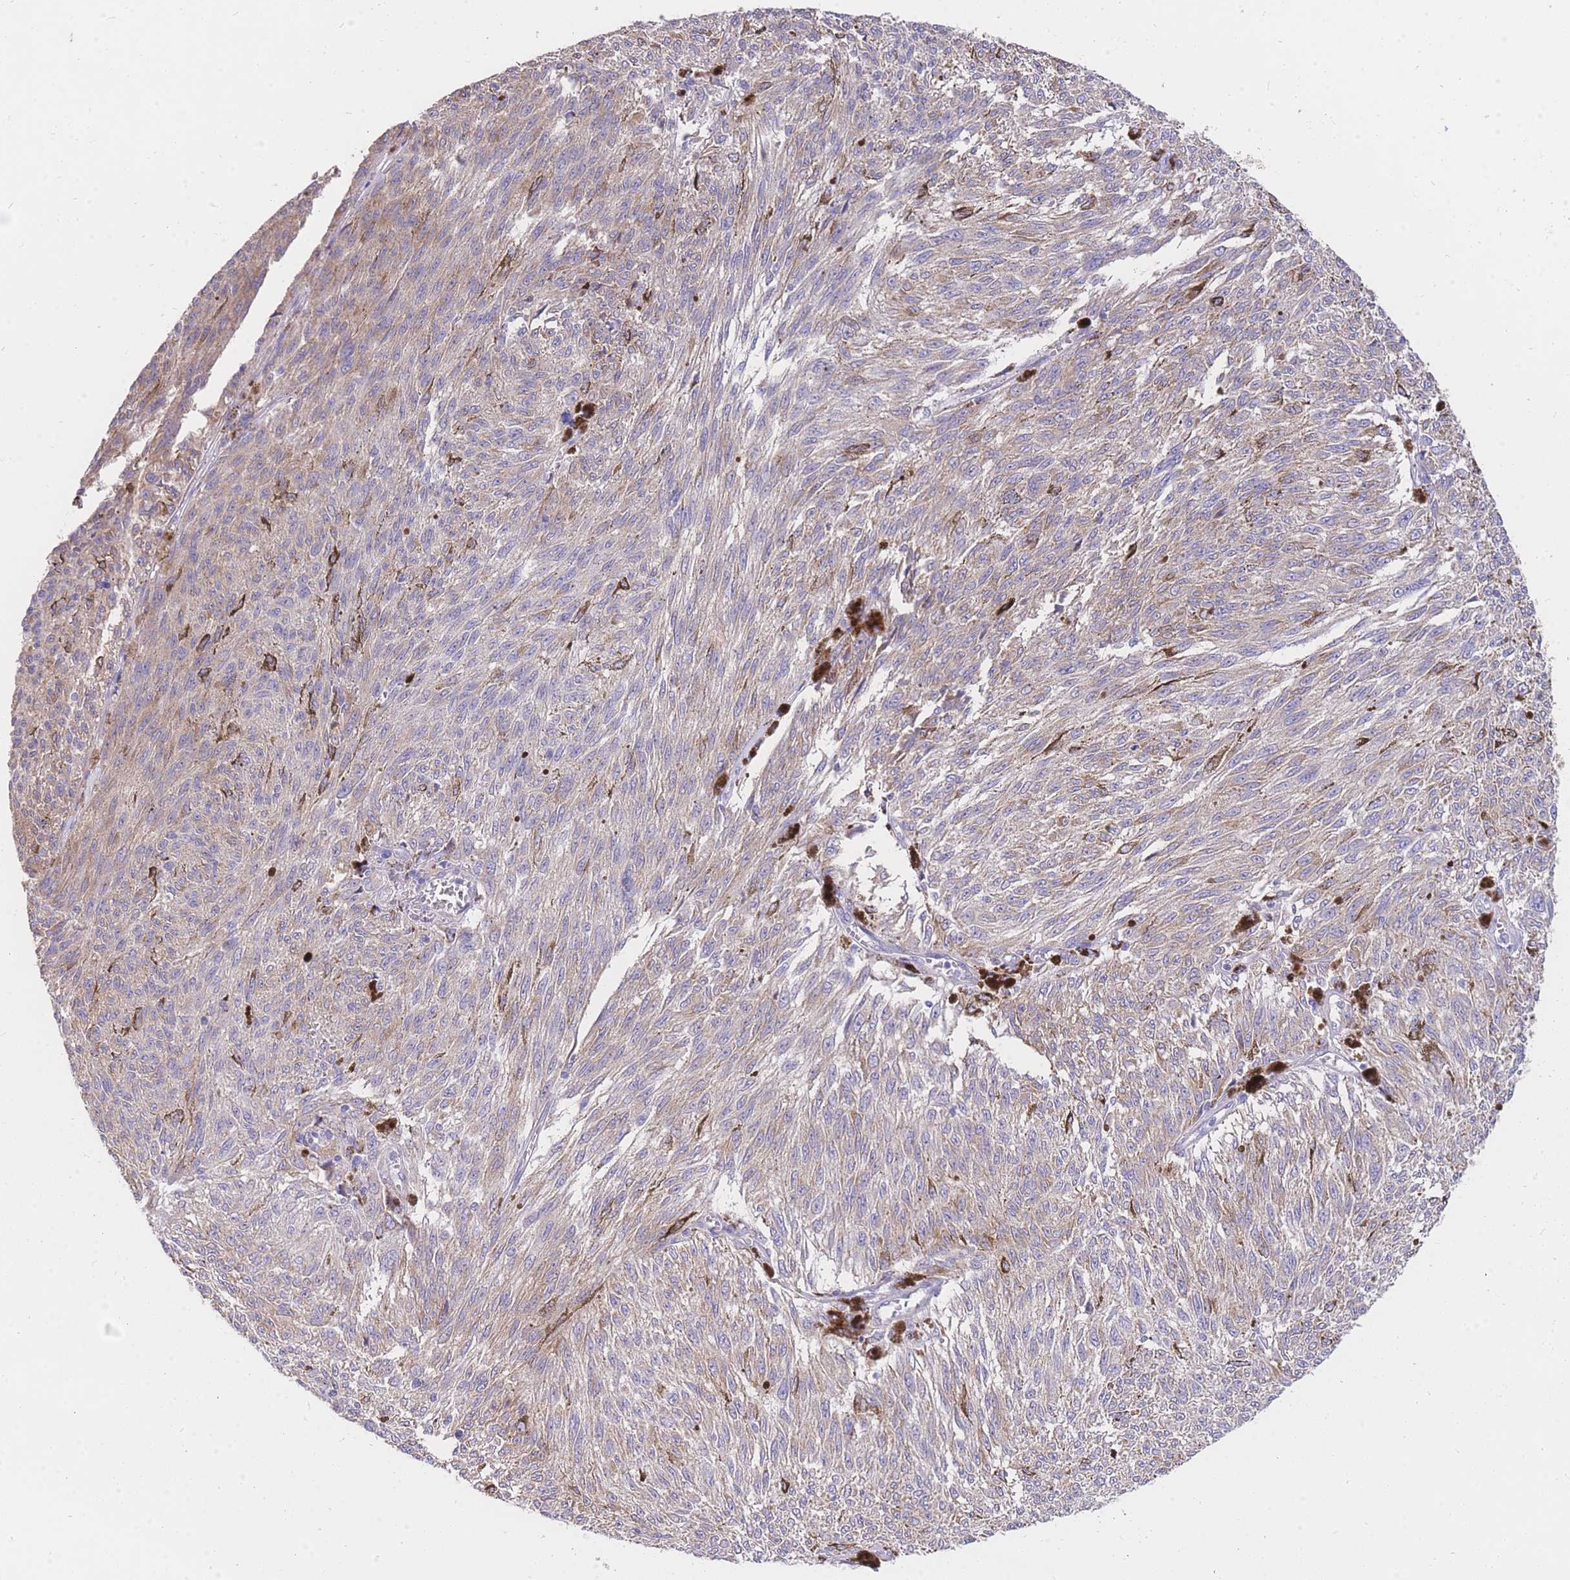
{"staining": {"intensity": "negative", "quantity": "none", "location": "none"}, "tissue": "melanoma", "cell_type": "Tumor cells", "image_type": "cancer", "snomed": [{"axis": "morphology", "description": "Malignant melanoma, NOS"}, {"axis": "topography", "description": "Skin"}], "caption": "High power microscopy histopathology image of an immunohistochemistry (IHC) photomicrograph of melanoma, revealing no significant staining in tumor cells. (DAB (3,3'-diaminobenzidine) IHC with hematoxylin counter stain).", "gene": "C2orf88", "patient": {"sex": "female", "age": 72}}